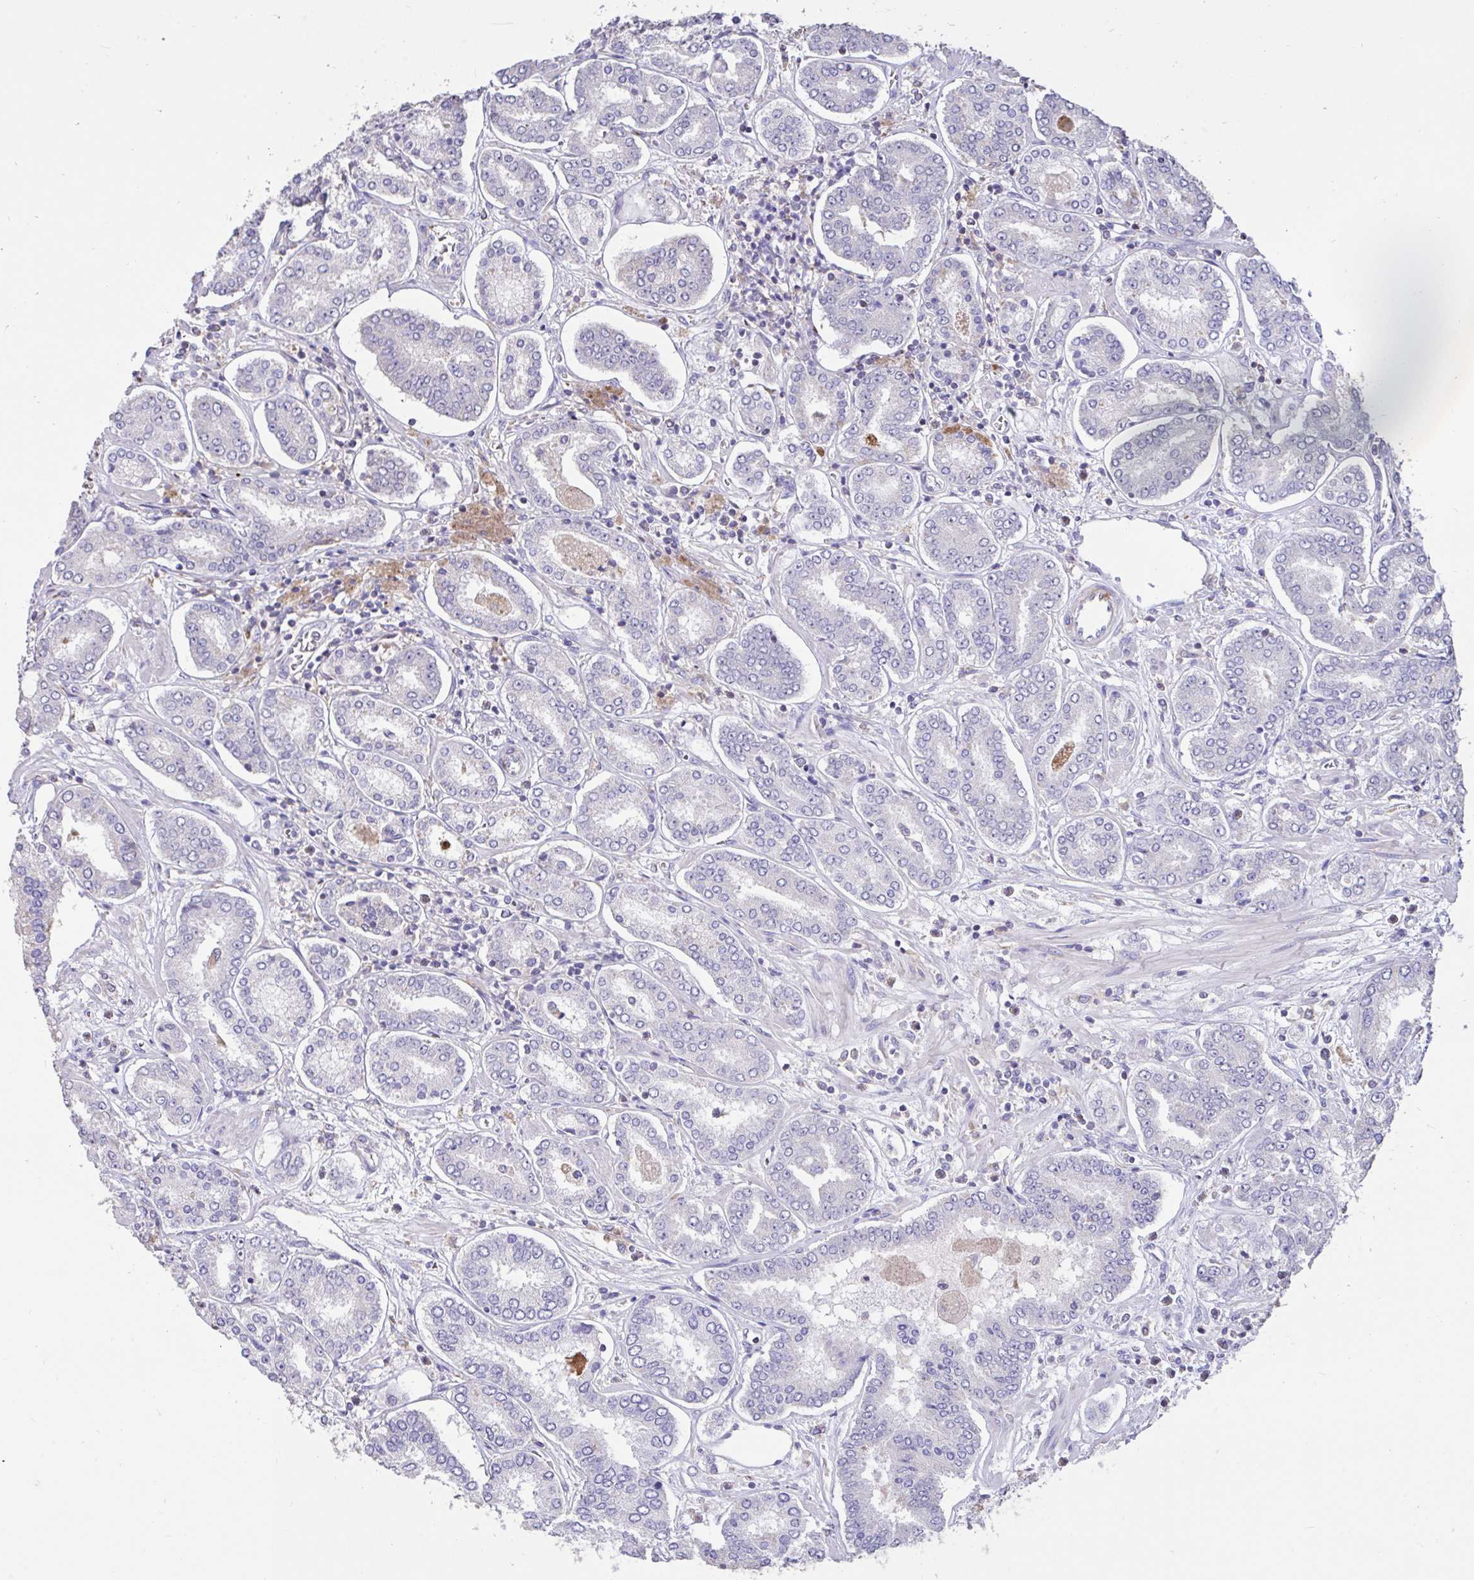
{"staining": {"intensity": "negative", "quantity": "none", "location": "none"}, "tissue": "prostate cancer", "cell_type": "Tumor cells", "image_type": "cancer", "snomed": [{"axis": "morphology", "description": "Adenocarcinoma, High grade"}, {"axis": "topography", "description": "Prostate"}], "caption": "Immunohistochemistry (IHC) image of human prostate adenocarcinoma (high-grade) stained for a protein (brown), which reveals no staining in tumor cells. (Brightfield microscopy of DAB (3,3'-diaminobenzidine) immunohistochemistry (IHC) at high magnification).", "gene": "DDX39A", "patient": {"sex": "male", "age": 72}}